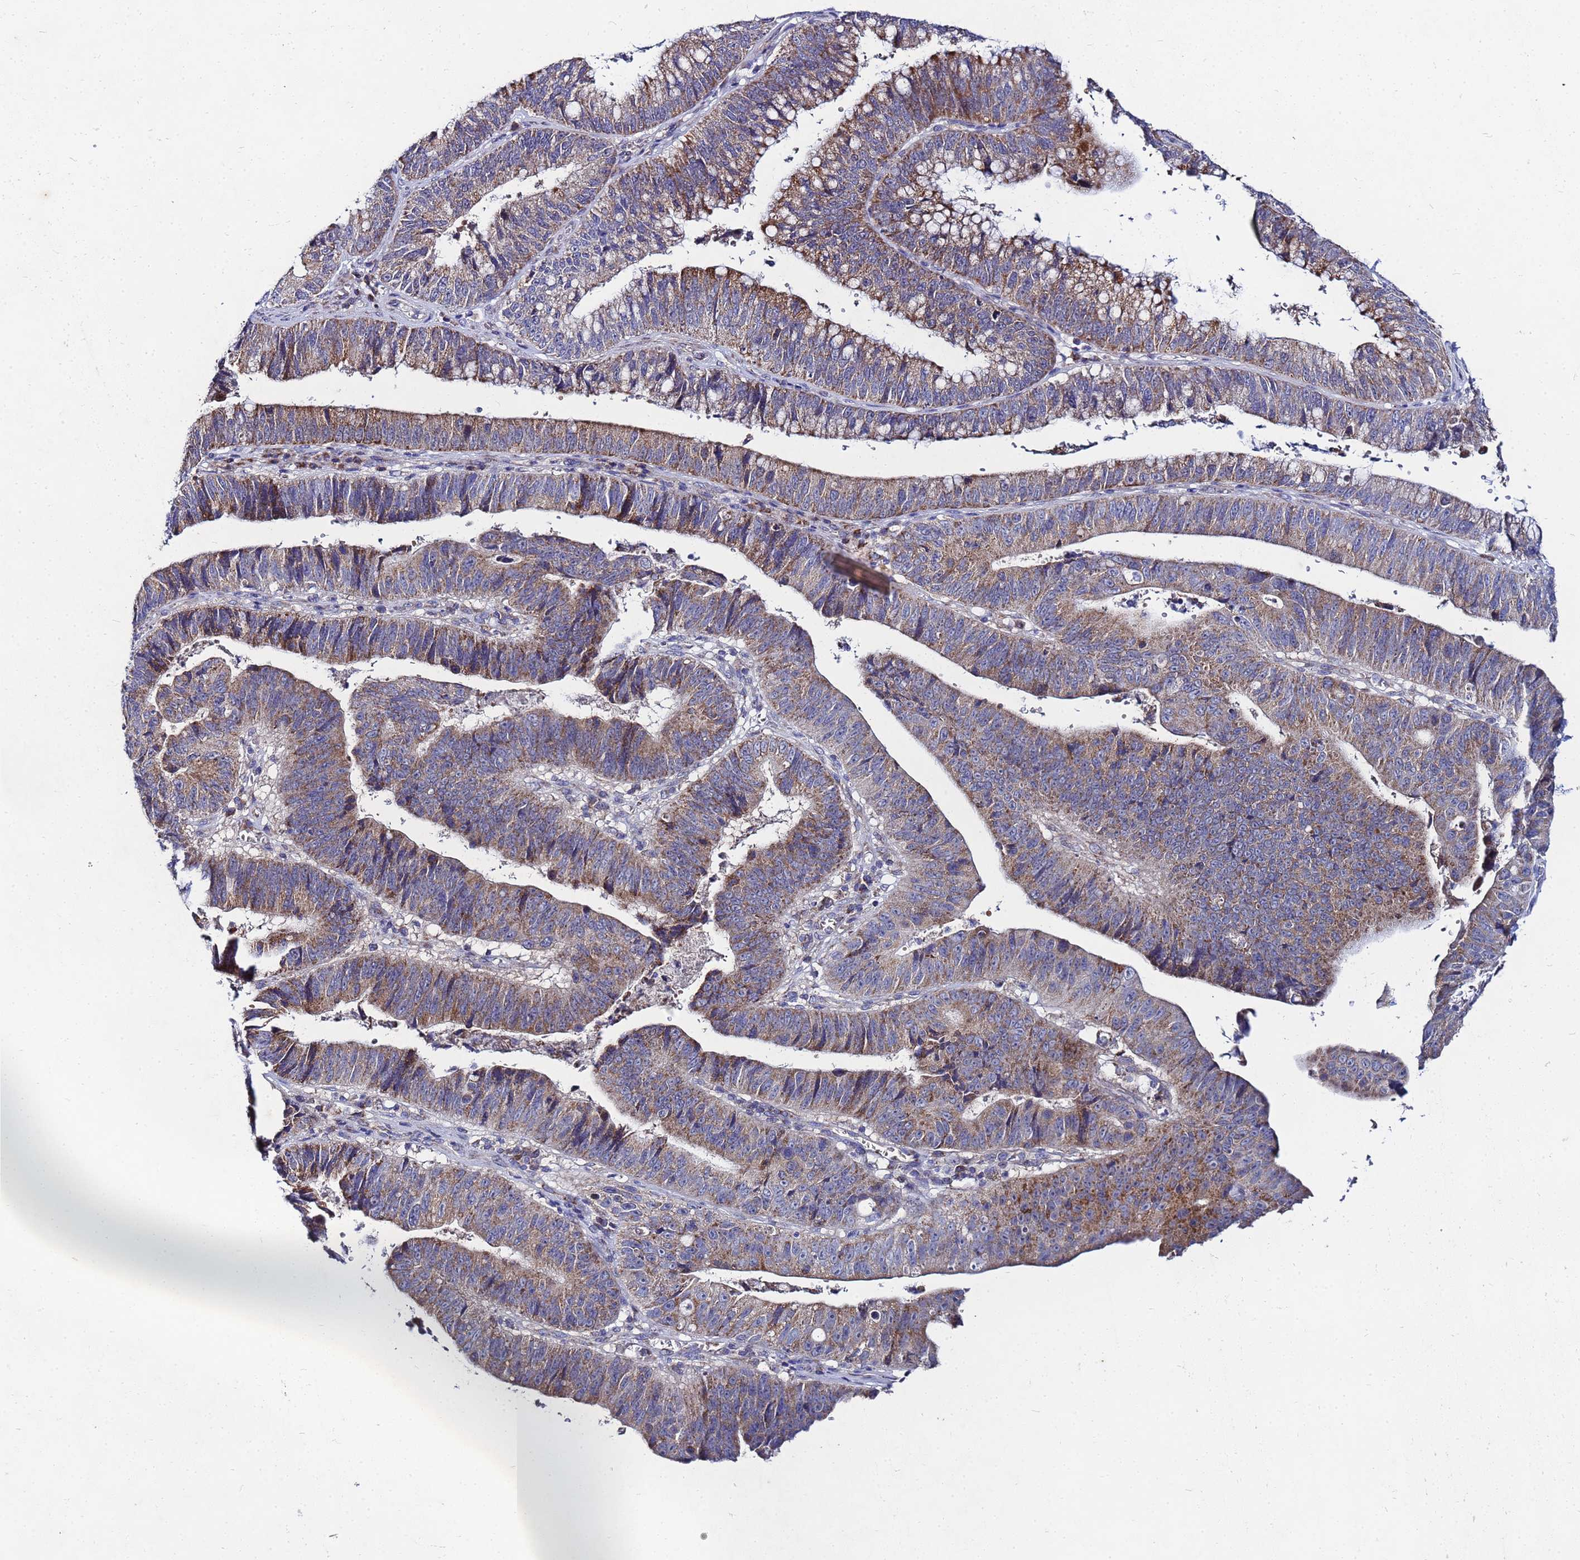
{"staining": {"intensity": "moderate", "quantity": ">75%", "location": "cytoplasmic/membranous"}, "tissue": "stomach cancer", "cell_type": "Tumor cells", "image_type": "cancer", "snomed": [{"axis": "morphology", "description": "Adenocarcinoma, NOS"}, {"axis": "topography", "description": "Stomach"}], "caption": "Immunohistochemical staining of human stomach cancer (adenocarcinoma) displays medium levels of moderate cytoplasmic/membranous staining in approximately >75% of tumor cells. The protein is shown in brown color, while the nuclei are stained blue.", "gene": "FAHD2A", "patient": {"sex": "male", "age": 59}}